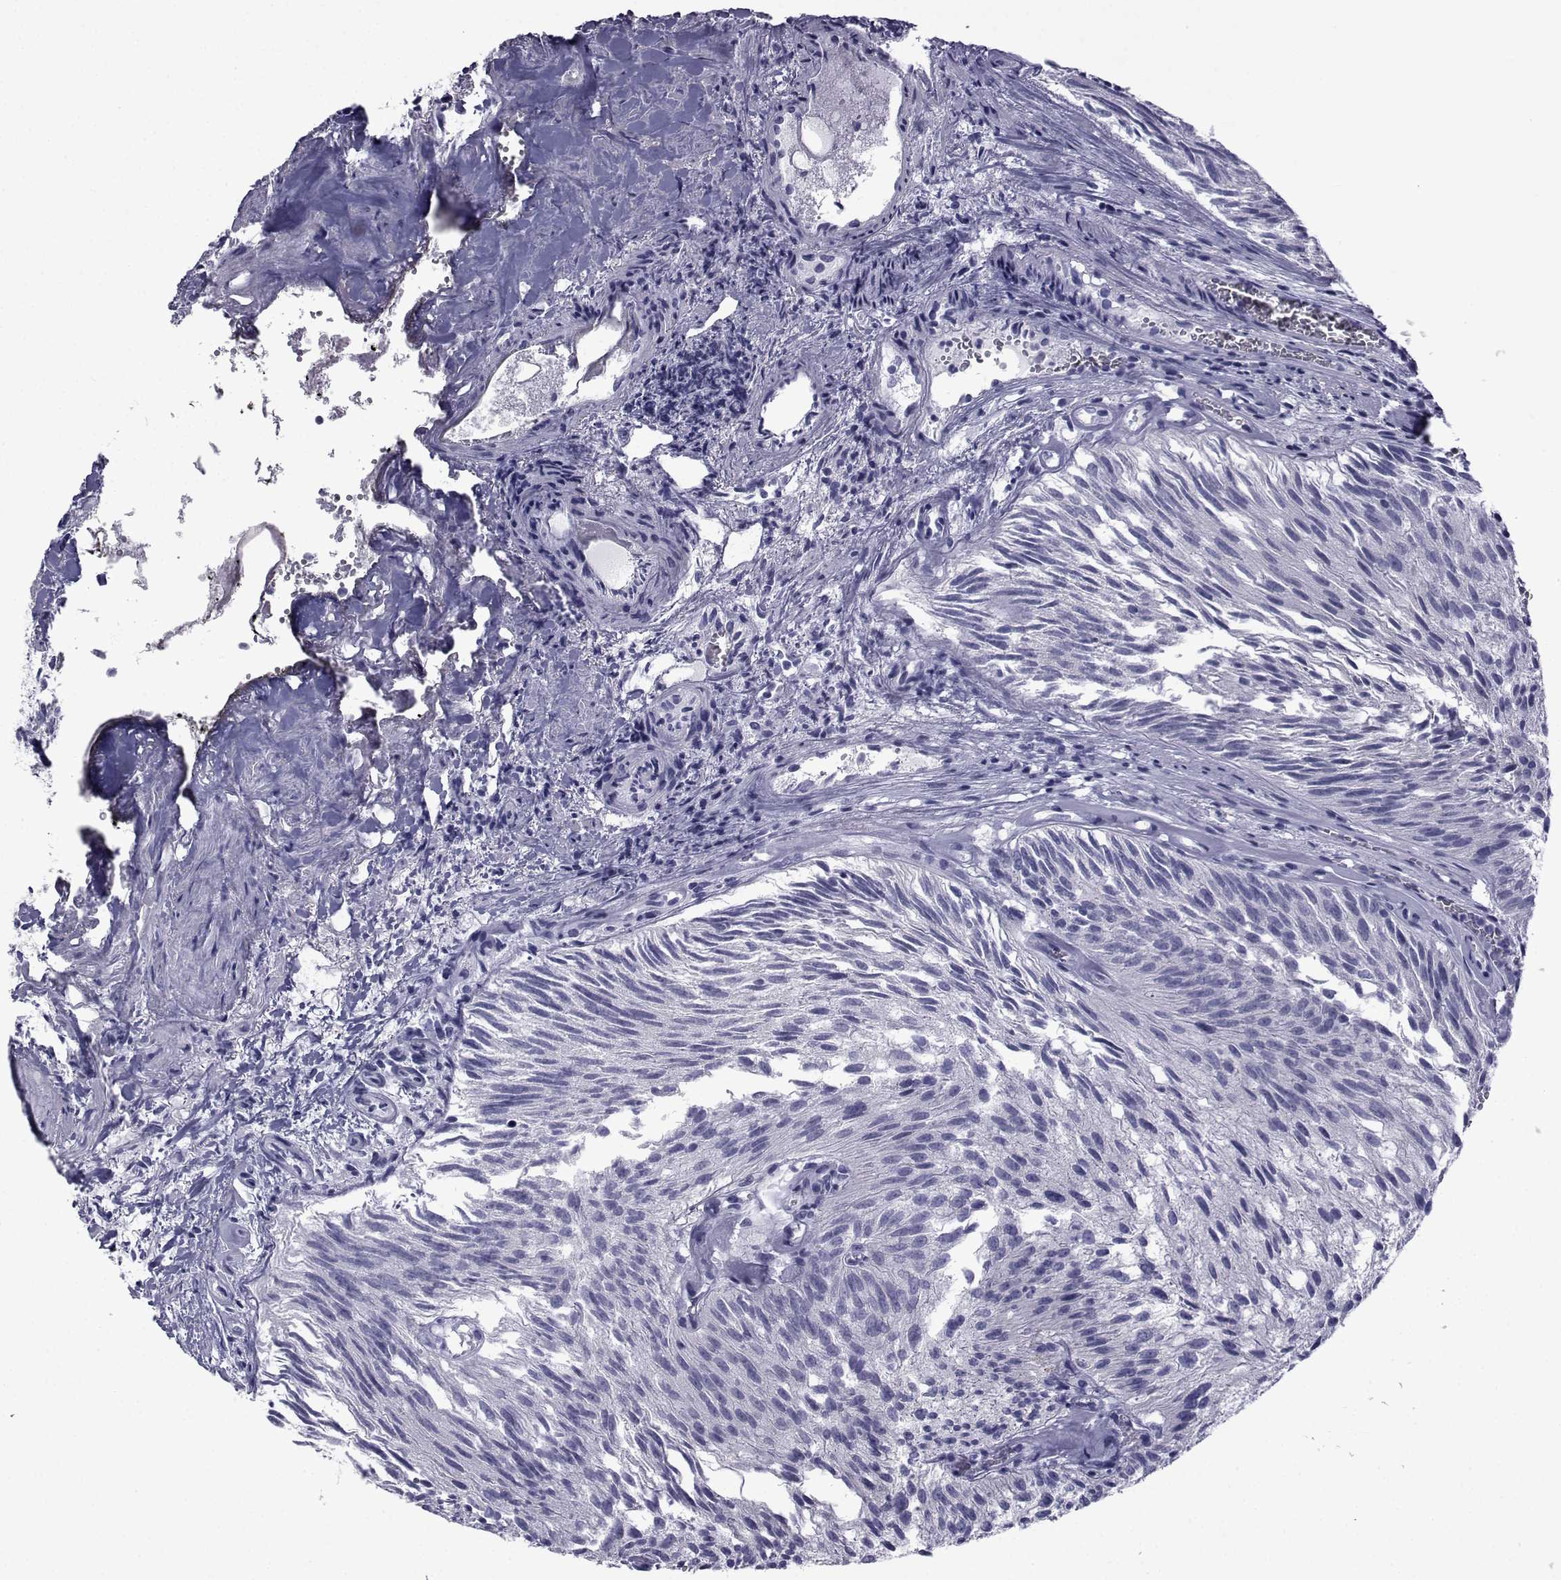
{"staining": {"intensity": "negative", "quantity": "none", "location": "none"}, "tissue": "urothelial cancer", "cell_type": "Tumor cells", "image_type": "cancer", "snomed": [{"axis": "morphology", "description": "Urothelial carcinoma, Low grade"}, {"axis": "topography", "description": "Urinary bladder"}], "caption": "DAB immunohistochemical staining of low-grade urothelial carcinoma displays no significant positivity in tumor cells.", "gene": "PDE6H", "patient": {"sex": "female", "age": 87}}